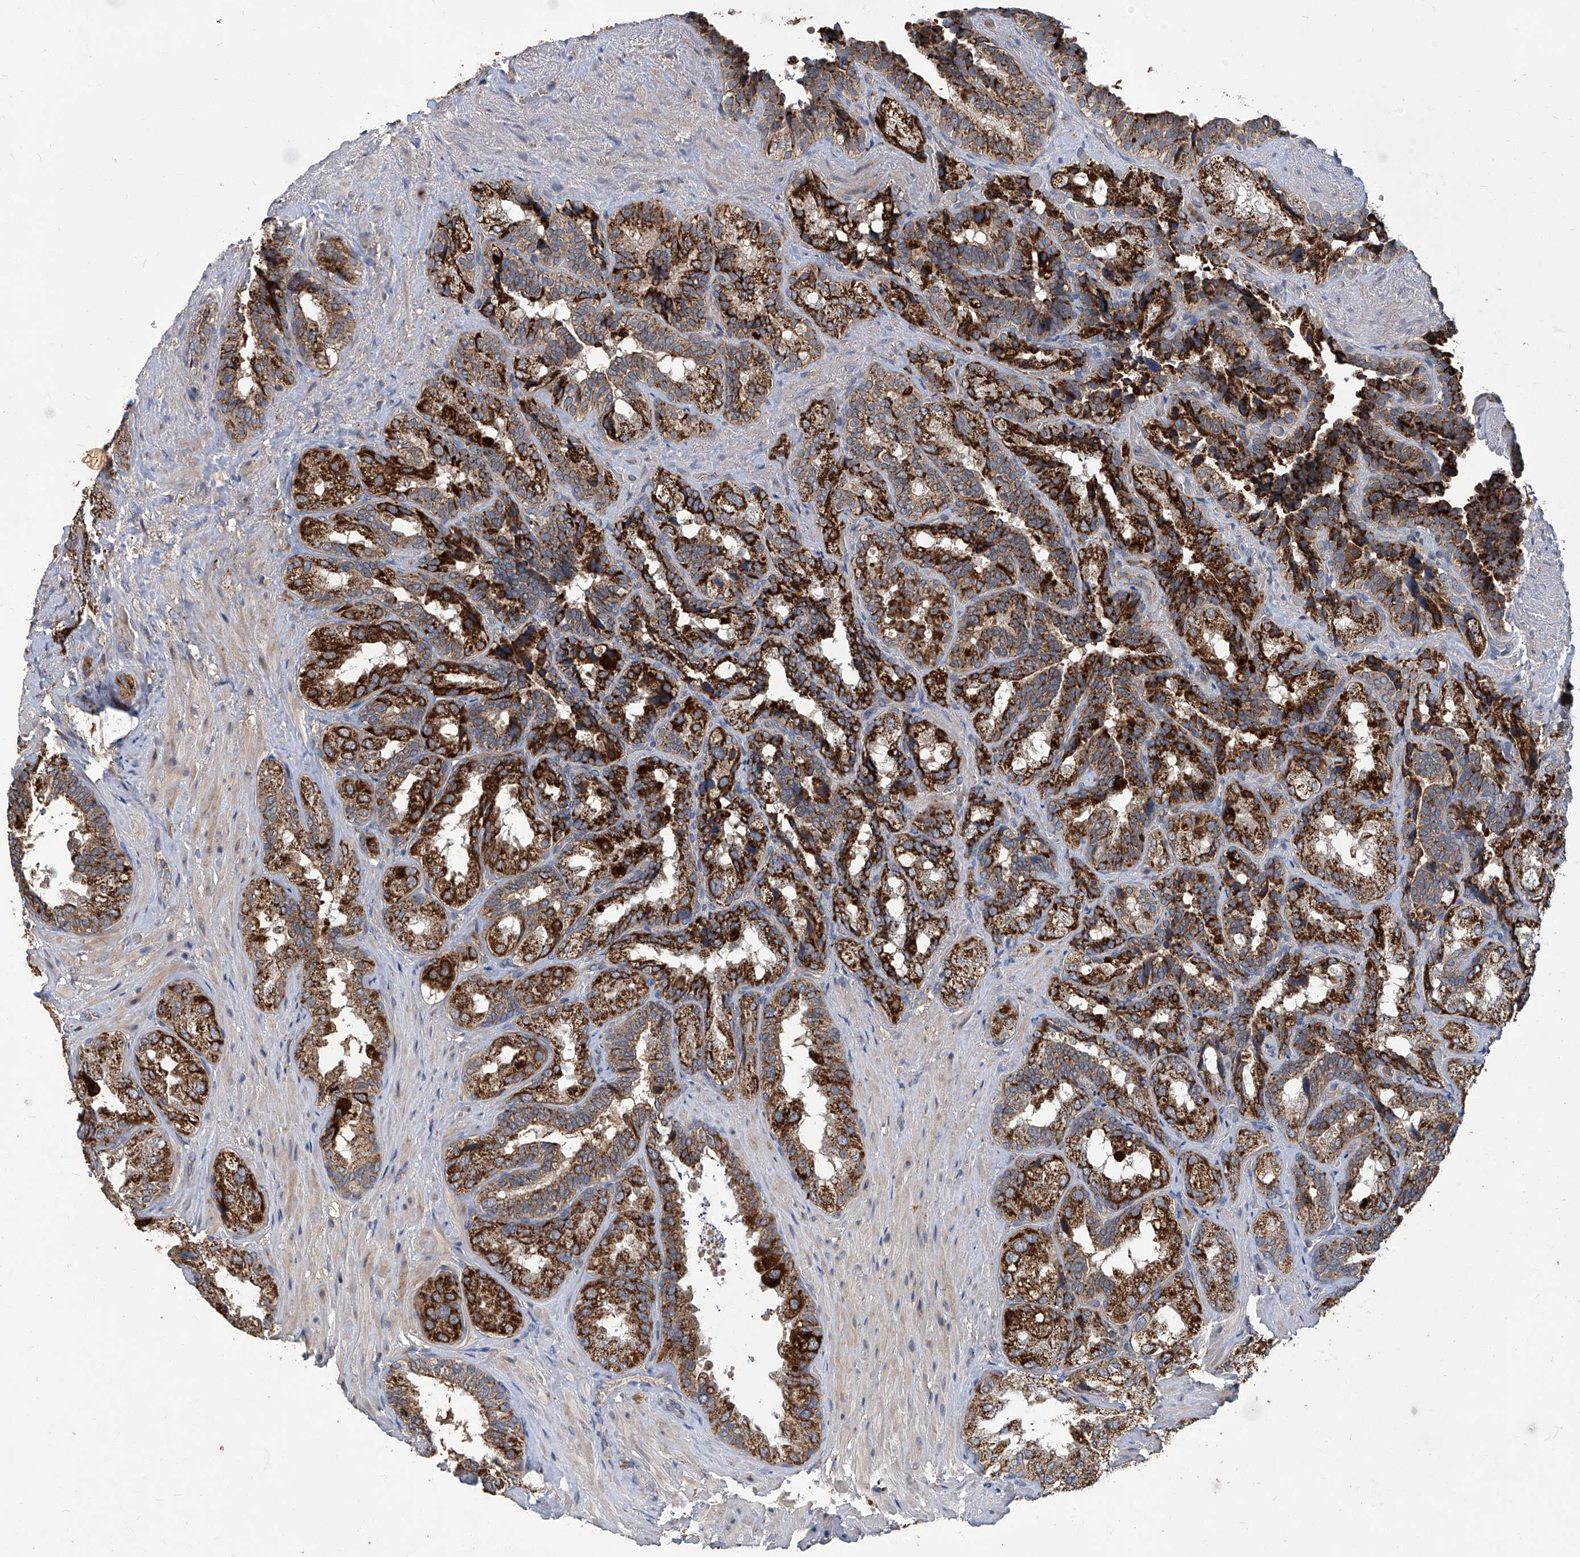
{"staining": {"intensity": "strong", "quantity": ">75%", "location": "cytoplasmic/membranous"}, "tissue": "seminal vesicle", "cell_type": "Glandular cells", "image_type": "normal", "snomed": [{"axis": "morphology", "description": "Normal tissue, NOS"}, {"axis": "topography", "description": "Seminal veicle"}, {"axis": "topography", "description": "Peripheral nerve tissue"}], "caption": "IHC photomicrograph of normal seminal vesicle stained for a protein (brown), which reveals high levels of strong cytoplasmic/membranous staining in approximately >75% of glandular cells.", "gene": "TNFRSF13B", "patient": {"sex": "male", "age": 63}}